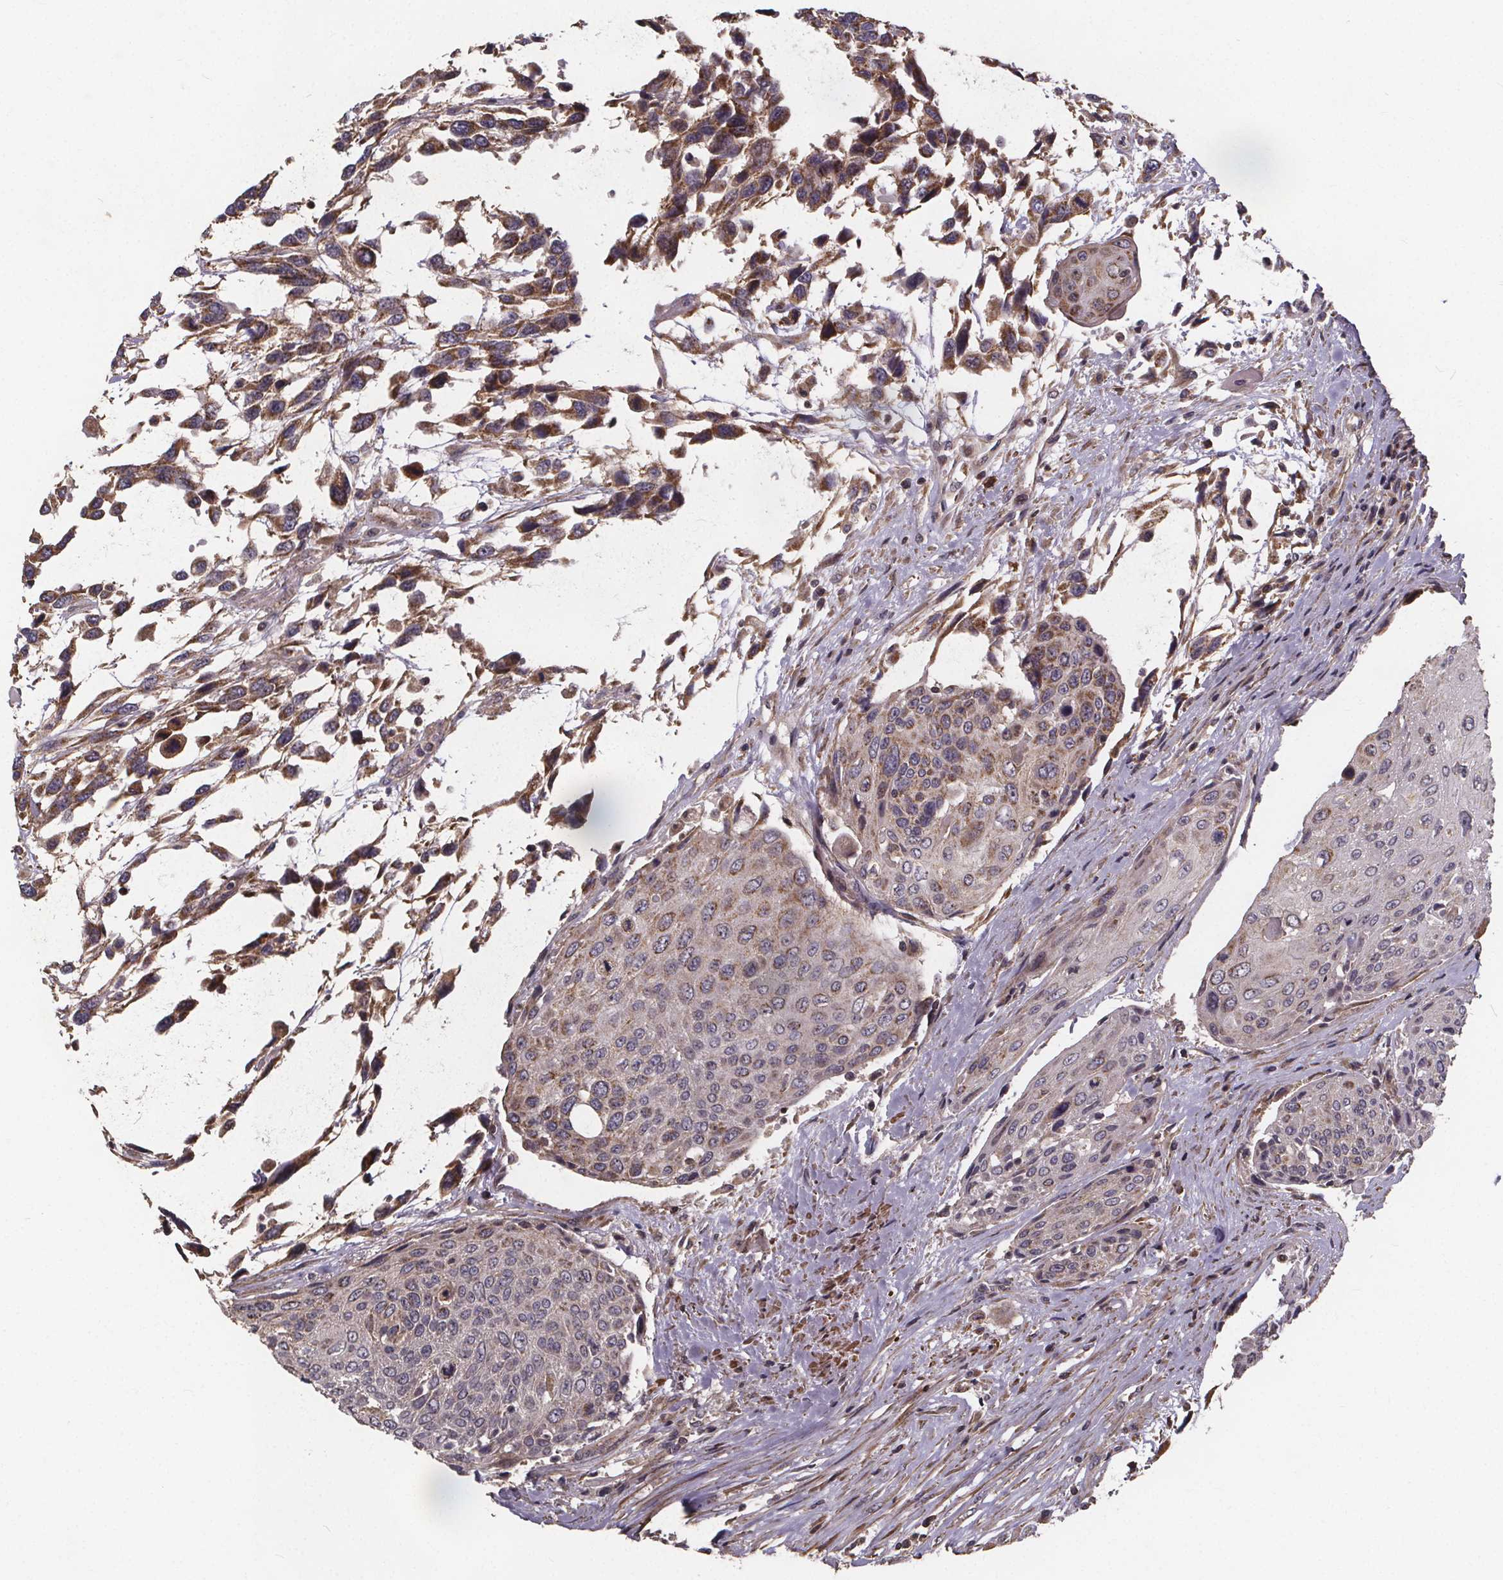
{"staining": {"intensity": "moderate", "quantity": "25%-75%", "location": "cytoplasmic/membranous"}, "tissue": "urothelial cancer", "cell_type": "Tumor cells", "image_type": "cancer", "snomed": [{"axis": "morphology", "description": "Urothelial carcinoma, High grade"}, {"axis": "topography", "description": "Urinary bladder"}], "caption": "The image shows staining of urothelial cancer, revealing moderate cytoplasmic/membranous protein staining (brown color) within tumor cells.", "gene": "YME1L1", "patient": {"sex": "female", "age": 70}}